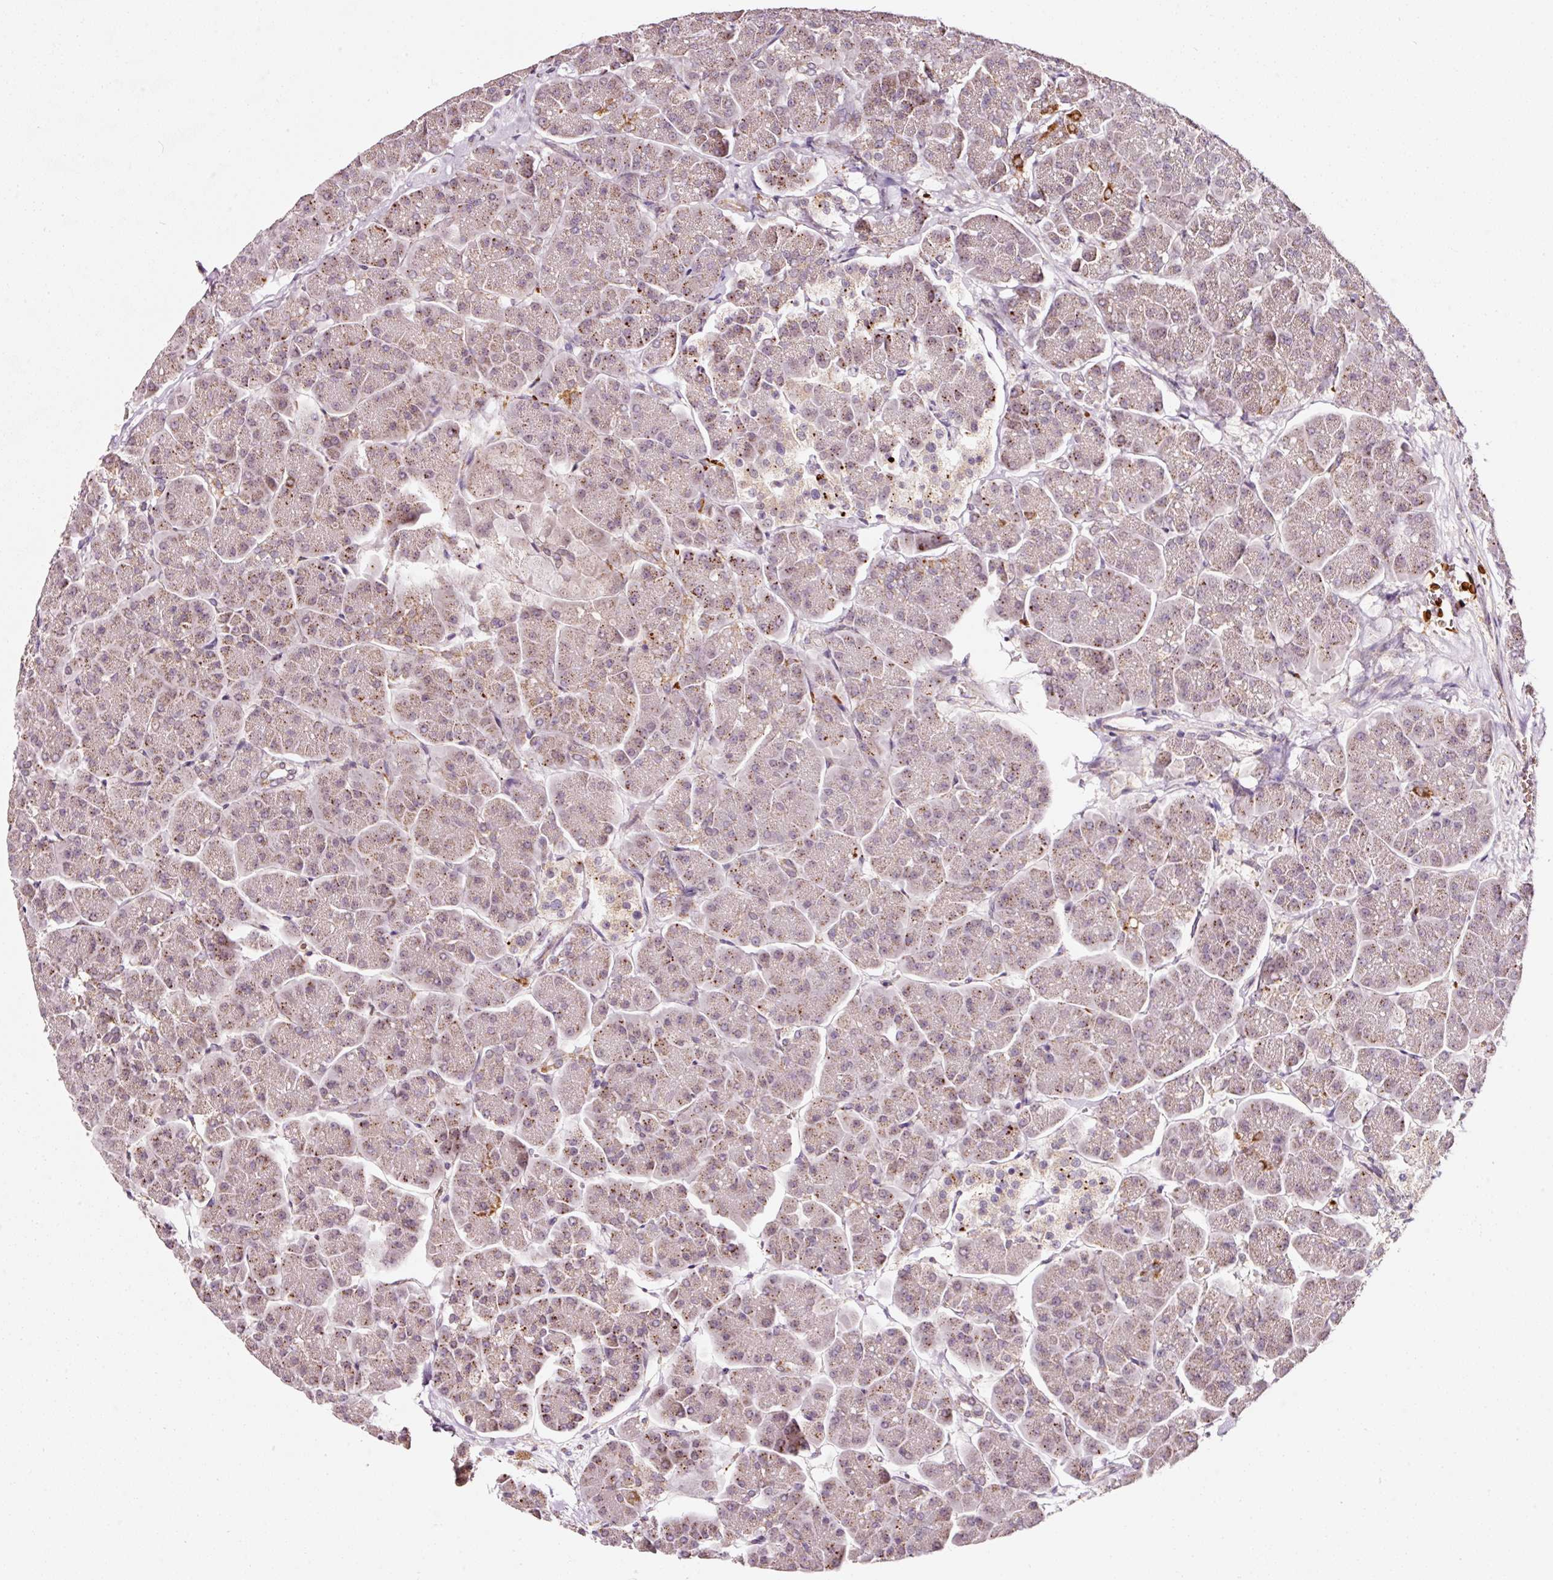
{"staining": {"intensity": "moderate", "quantity": "25%-75%", "location": "cytoplasmic/membranous"}, "tissue": "pancreas", "cell_type": "Exocrine glandular cells", "image_type": "normal", "snomed": [{"axis": "morphology", "description": "Normal tissue, NOS"}, {"axis": "topography", "description": "Pancreas"}, {"axis": "topography", "description": "Peripheral nerve tissue"}], "caption": "This image demonstrates IHC staining of benign human pancreas, with medium moderate cytoplasmic/membranous positivity in approximately 25%-75% of exocrine glandular cells.", "gene": "ZNF460", "patient": {"sex": "male", "age": 54}}